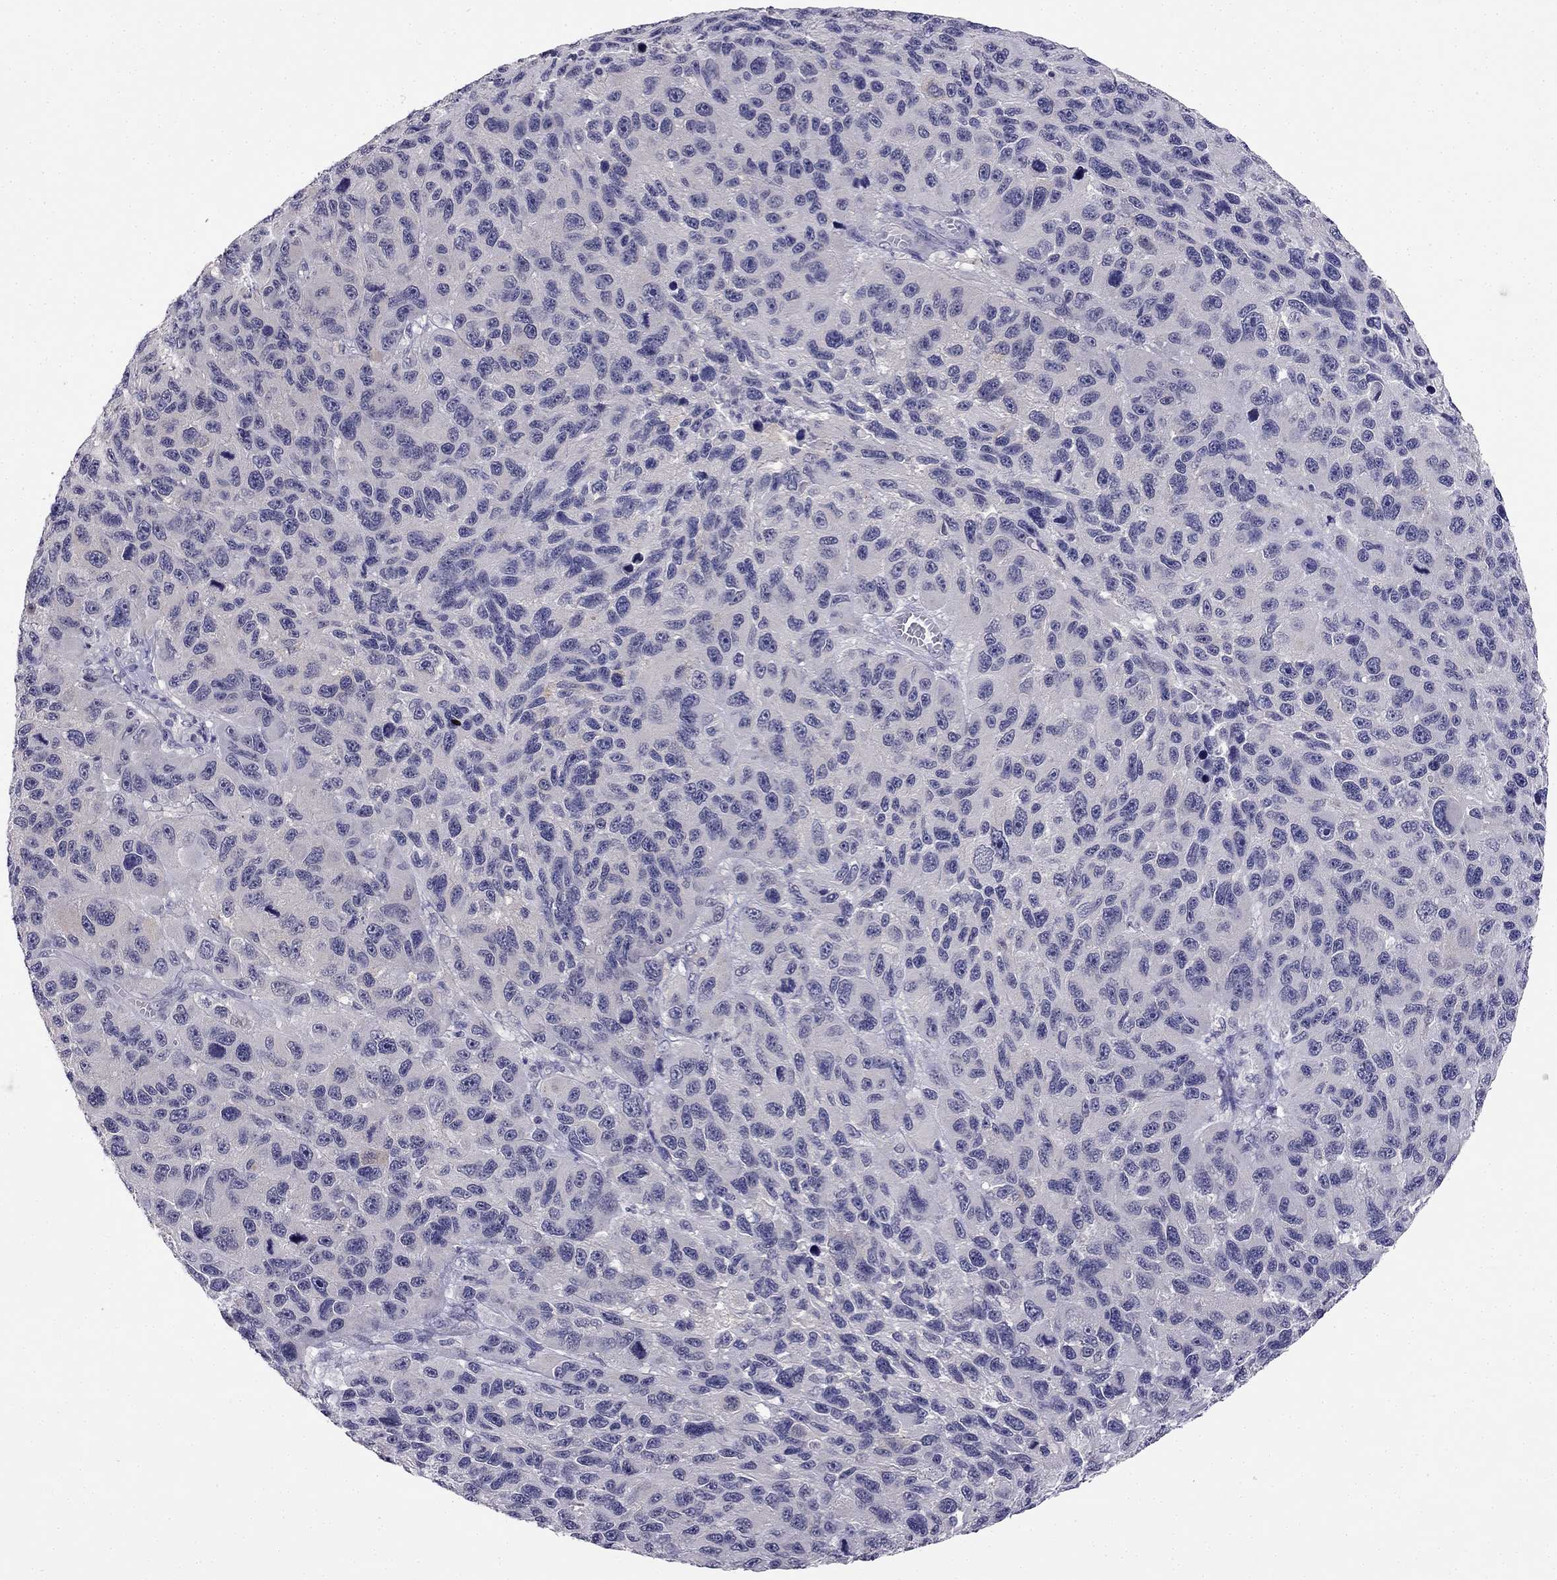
{"staining": {"intensity": "negative", "quantity": "none", "location": "none"}, "tissue": "melanoma", "cell_type": "Tumor cells", "image_type": "cancer", "snomed": [{"axis": "morphology", "description": "Malignant melanoma, NOS"}, {"axis": "topography", "description": "Skin"}], "caption": "Immunohistochemistry of human melanoma exhibits no expression in tumor cells.", "gene": "C16orf89", "patient": {"sex": "male", "age": 53}}